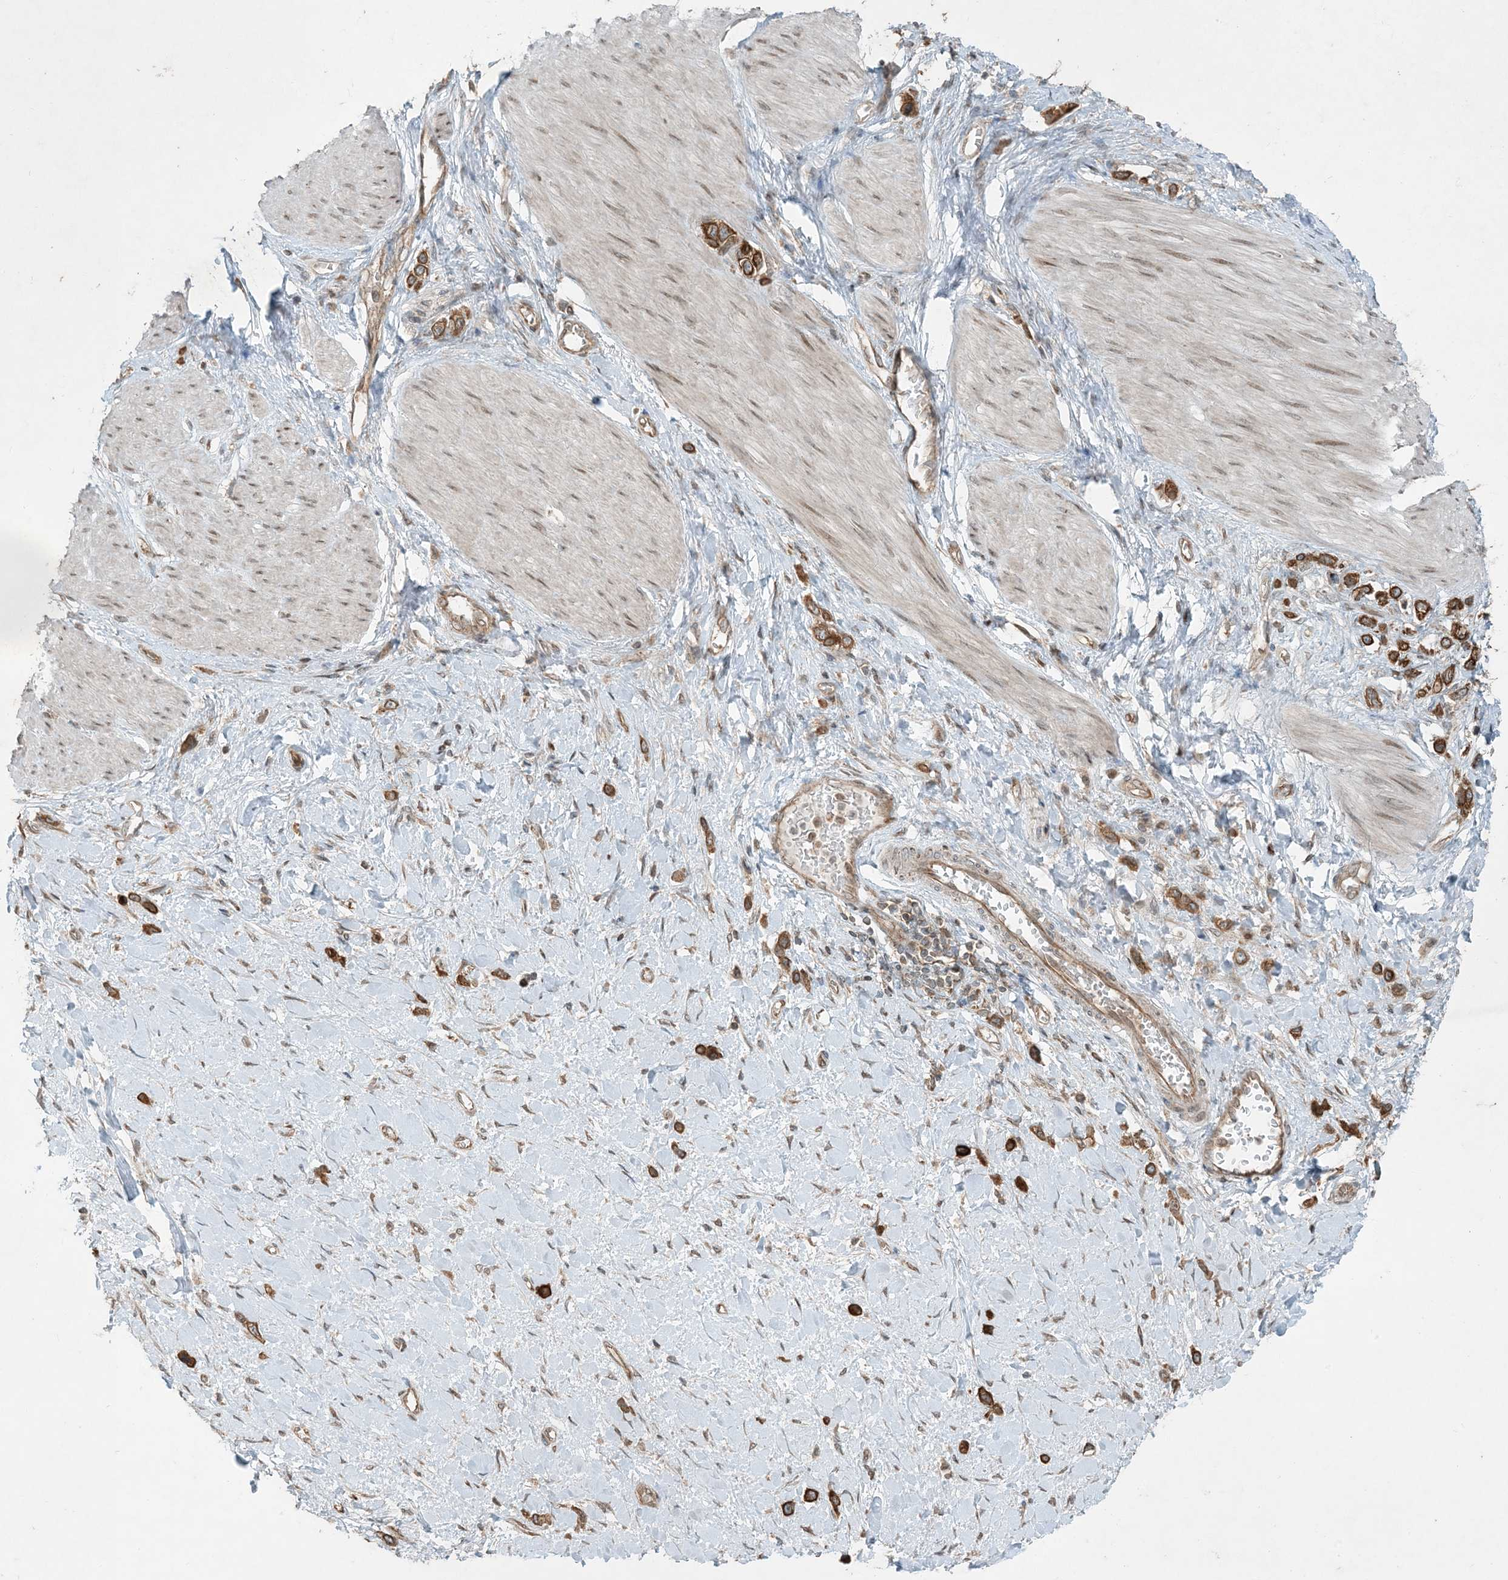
{"staining": {"intensity": "moderate", "quantity": ">75%", "location": "cytoplasmic/membranous"}, "tissue": "stomach cancer", "cell_type": "Tumor cells", "image_type": "cancer", "snomed": [{"axis": "morphology", "description": "Adenocarcinoma, NOS"}, {"axis": "topography", "description": "Stomach"}], "caption": "Human stomach cancer (adenocarcinoma) stained with a brown dye demonstrates moderate cytoplasmic/membranous positive positivity in about >75% of tumor cells.", "gene": "COMMD8", "patient": {"sex": "female", "age": 65}}